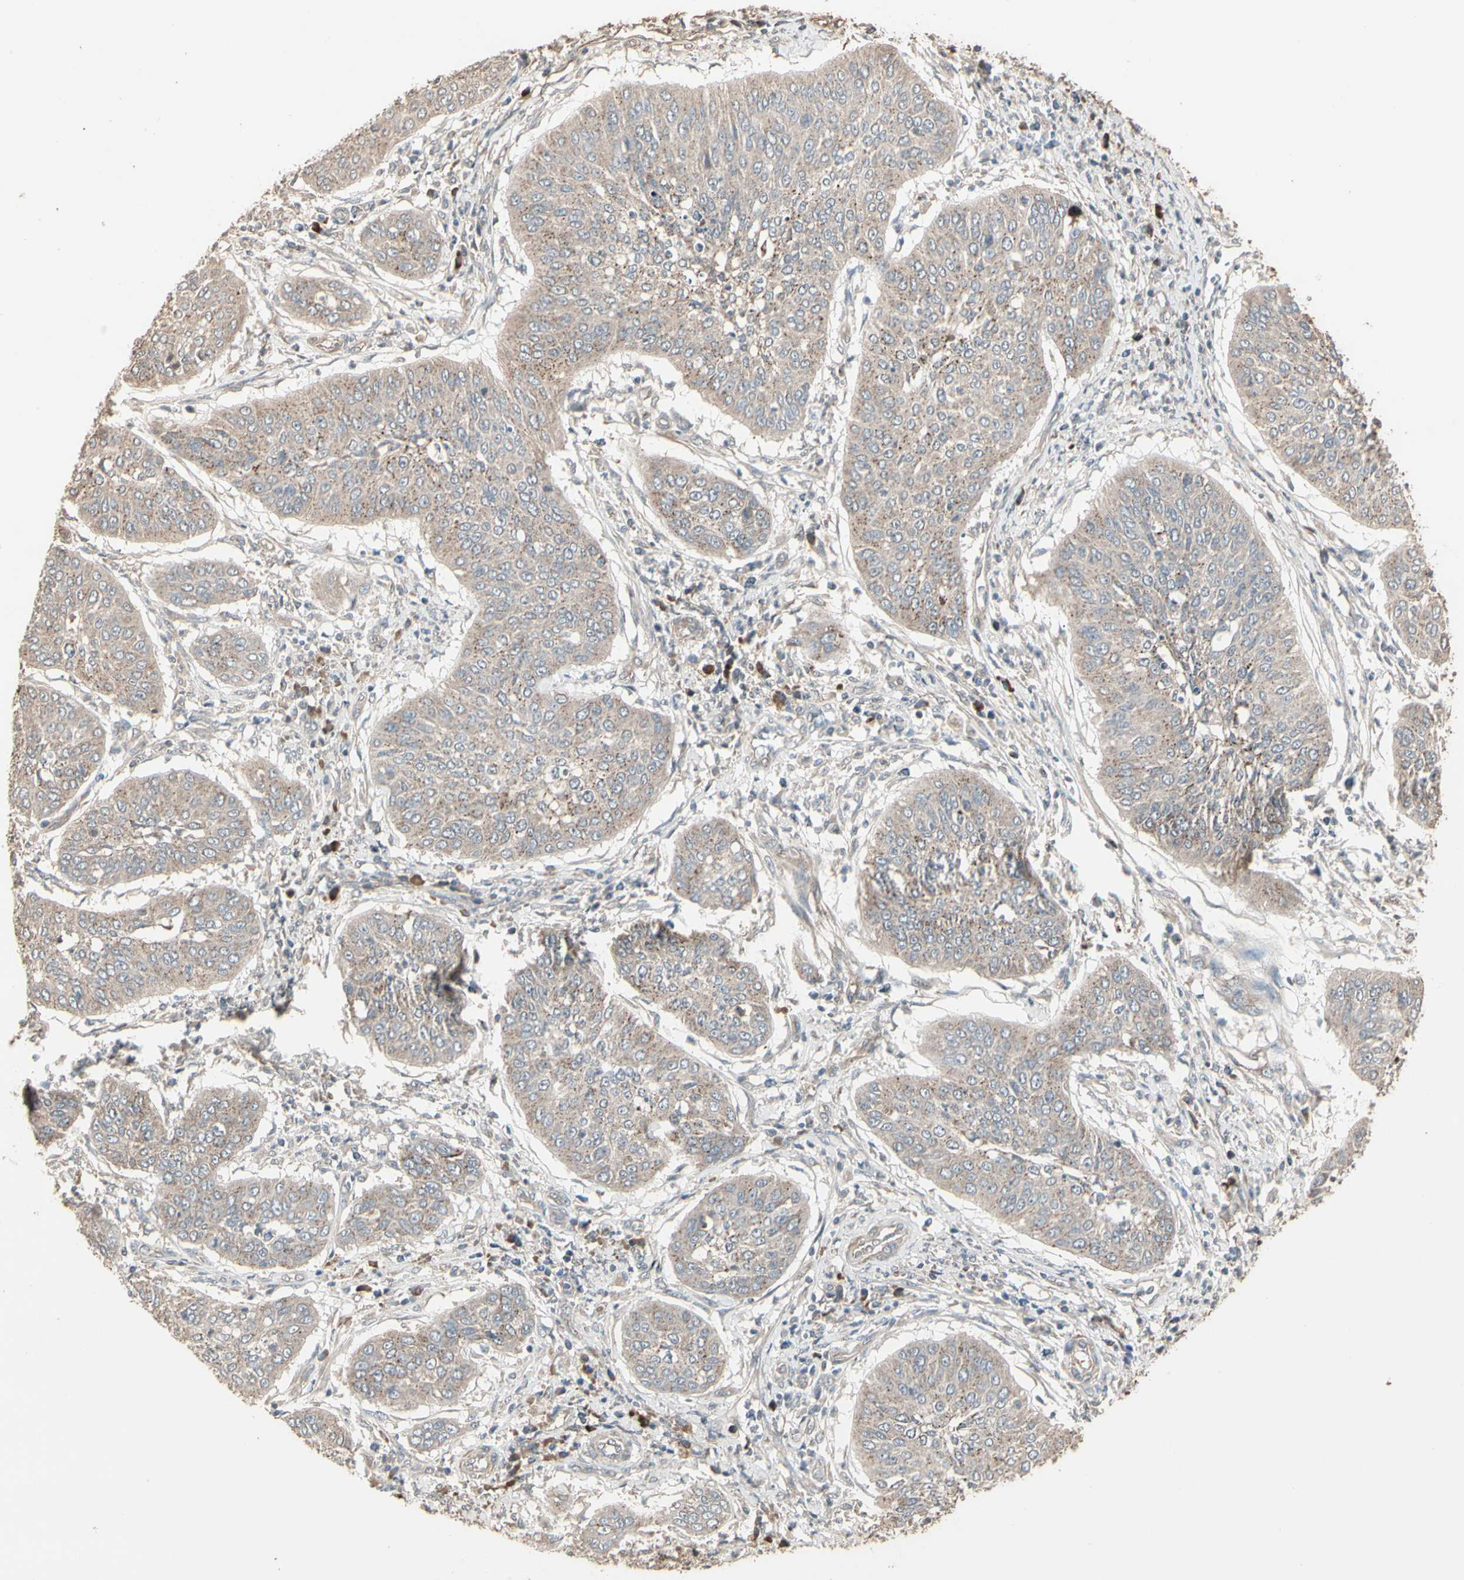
{"staining": {"intensity": "weak", "quantity": ">75%", "location": "cytoplasmic/membranous"}, "tissue": "cervical cancer", "cell_type": "Tumor cells", "image_type": "cancer", "snomed": [{"axis": "morphology", "description": "Normal tissue, NOS"}, {"axis": "morphology", "description": "Squamous cell carcinoma, NOS"}, {"axis": "topography", "description": "Cervix"}], "caption": "Cervical cancer stained with IHC shows weak cytoplasmic/membranous staining in approximately >75% of tumor cells. Using DAB (brown) and hematoxylin (blue) stains, captured at high magnification using brightfield microscopy.", "gene": "GALNT3", "patient": {"sex": "female", "age": 39}}